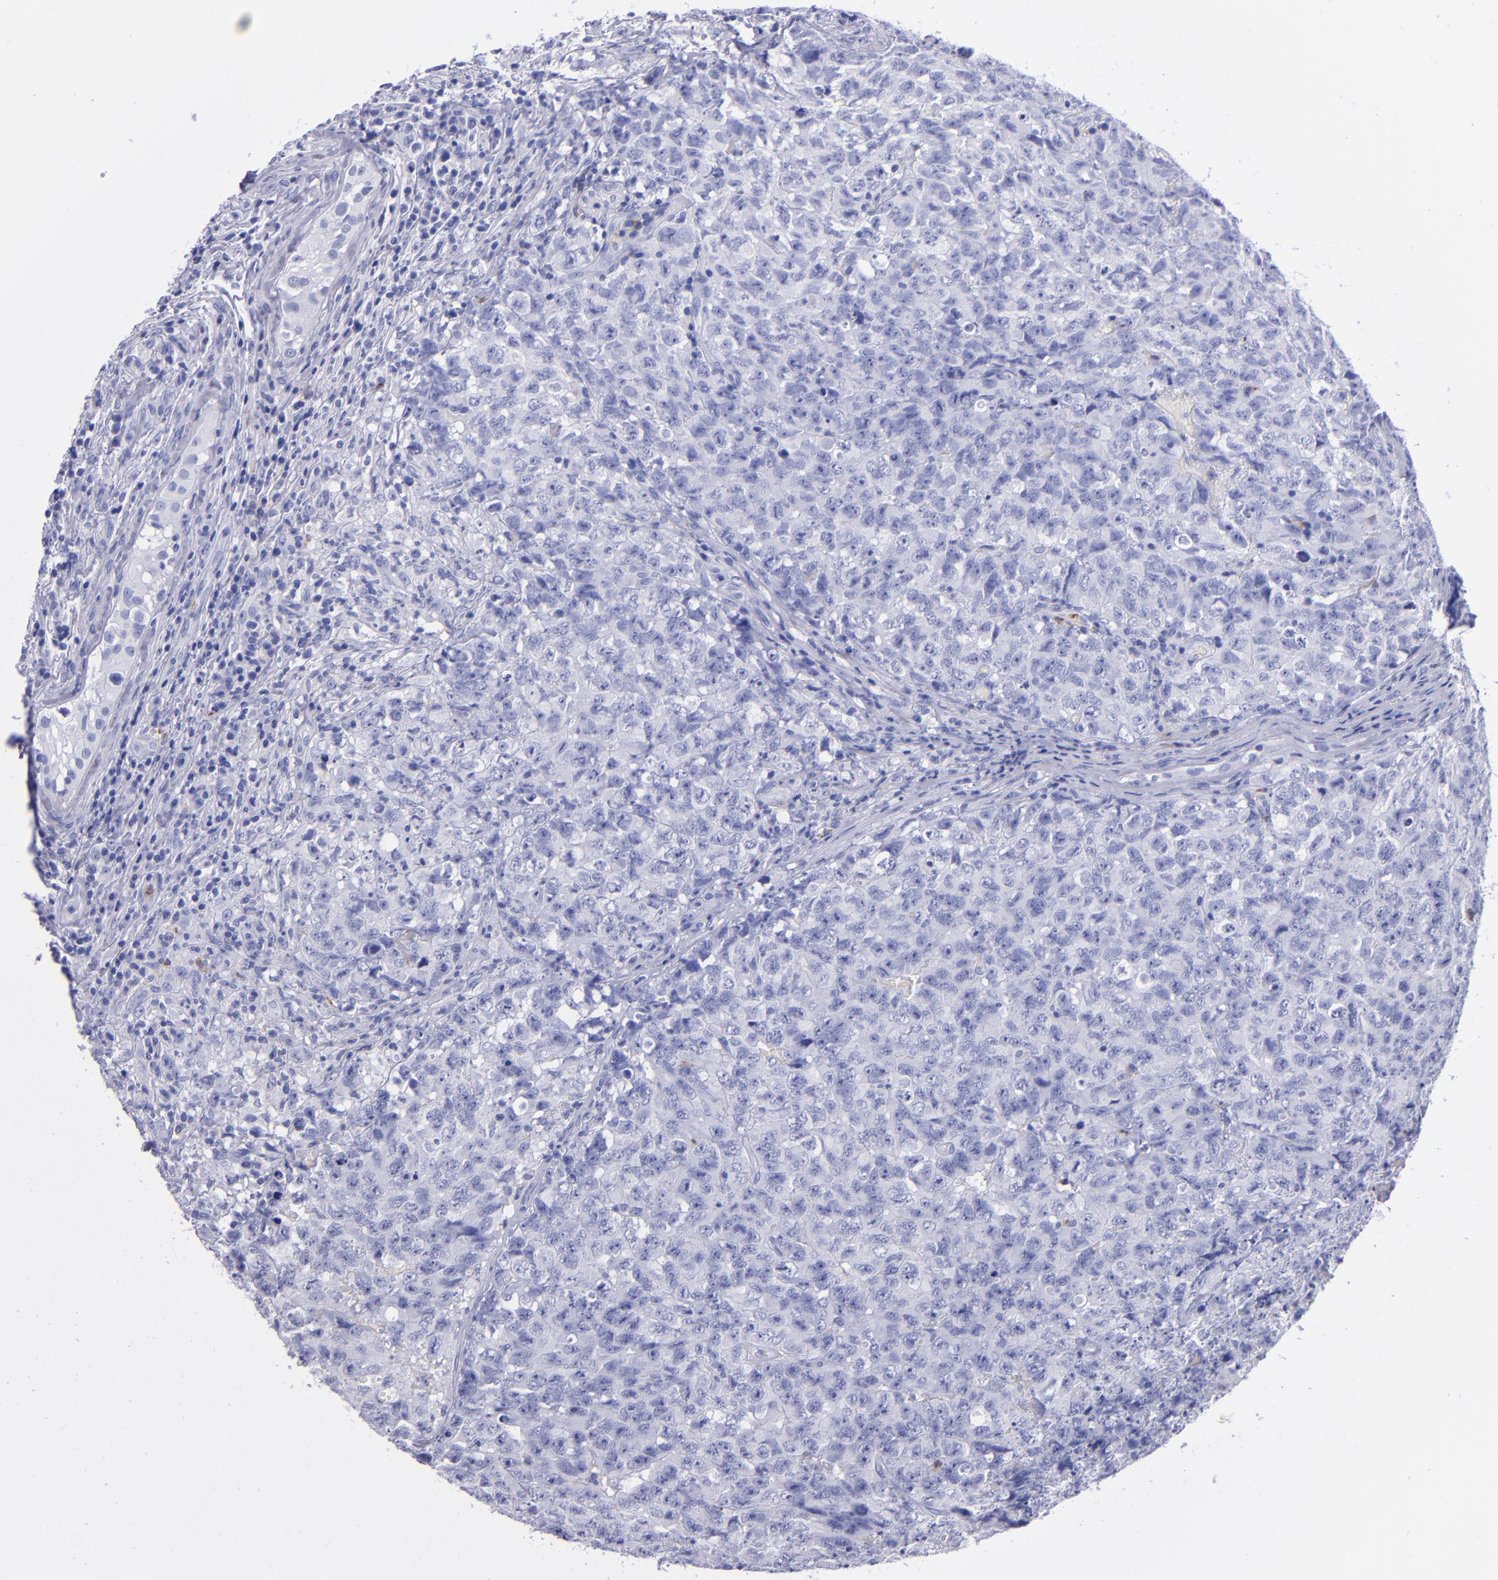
{"staining": {"intensity": "negative", "quantity": "none", "location": "none"}, "tissue": "testis cancer", "cell_type": "Tumor cells", "image_type": "cancer", "snomed": [{"axis": "morphology", "description": "Carcinoma, Embryonal, NOS"}, {"axis": "topography", "description": "Testis"}], "caption": "The histopathology image exhibits no staining of tumor cells in testis cancer (embryonal carcinoma).", "gene": "CR1", "patient": {"sex": "male", "age": 31}}